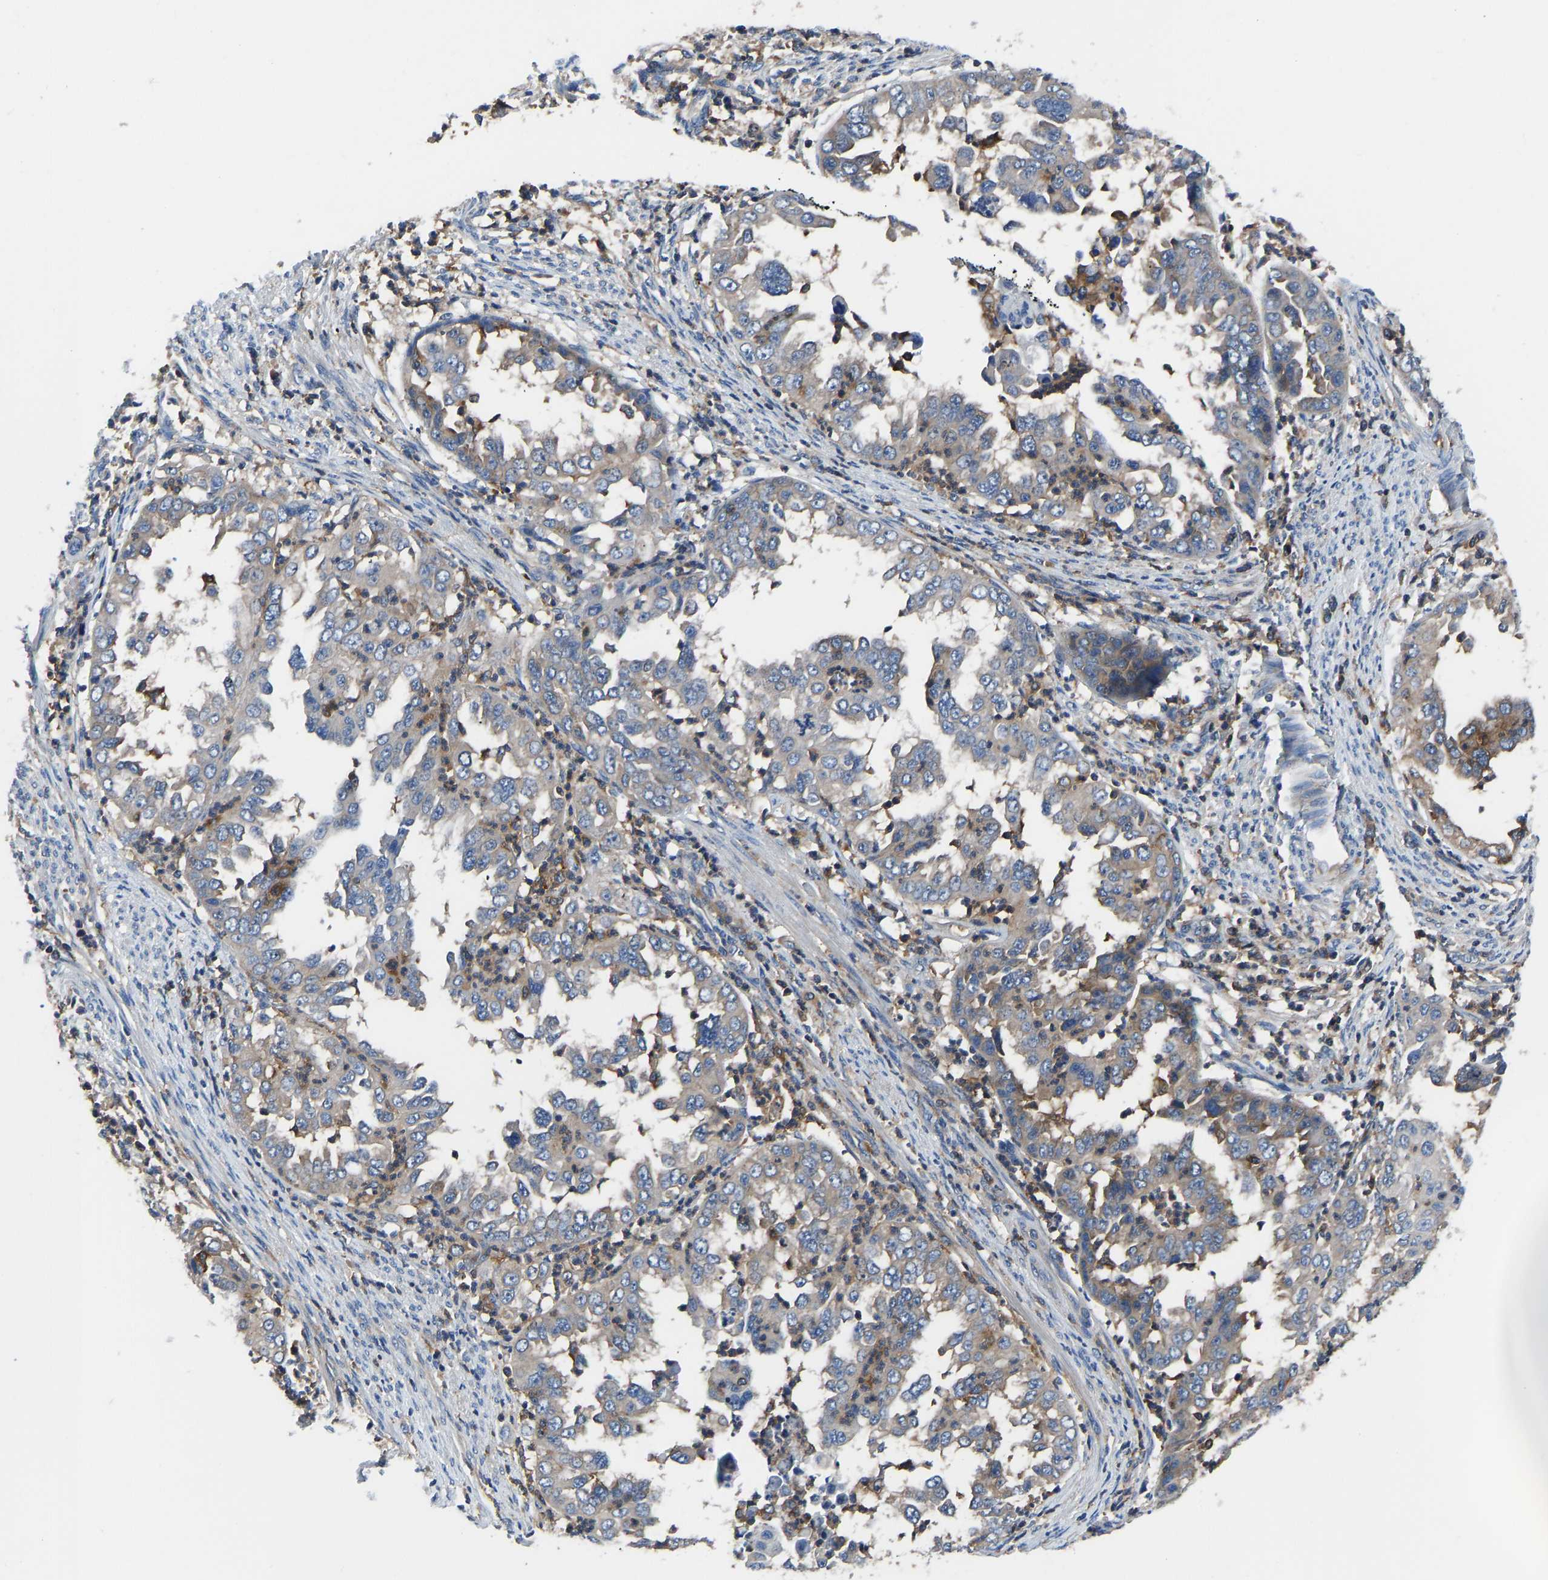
{"staining": {"intensity": "weak", "quantity": ">75%", "location": "cytoplasmic/membranous"}, "tissue": "endometrial cancer", "cell_type": "Tumor cells", "image_type": "cancer", "snomed": [{"axis": "morphology", "description": "Adenocarcinoma, NOS"}, {"axis": "topography", "description": "Endometrium"}], "caption": "Tumor cells demonstrate low levels of weak cytoplasmic/membranous staining in about >75% of cells in endometrial adenocarcinoma.", "gene": "PRKAR1A", "patient": {"sex": "female", "age": 85}}